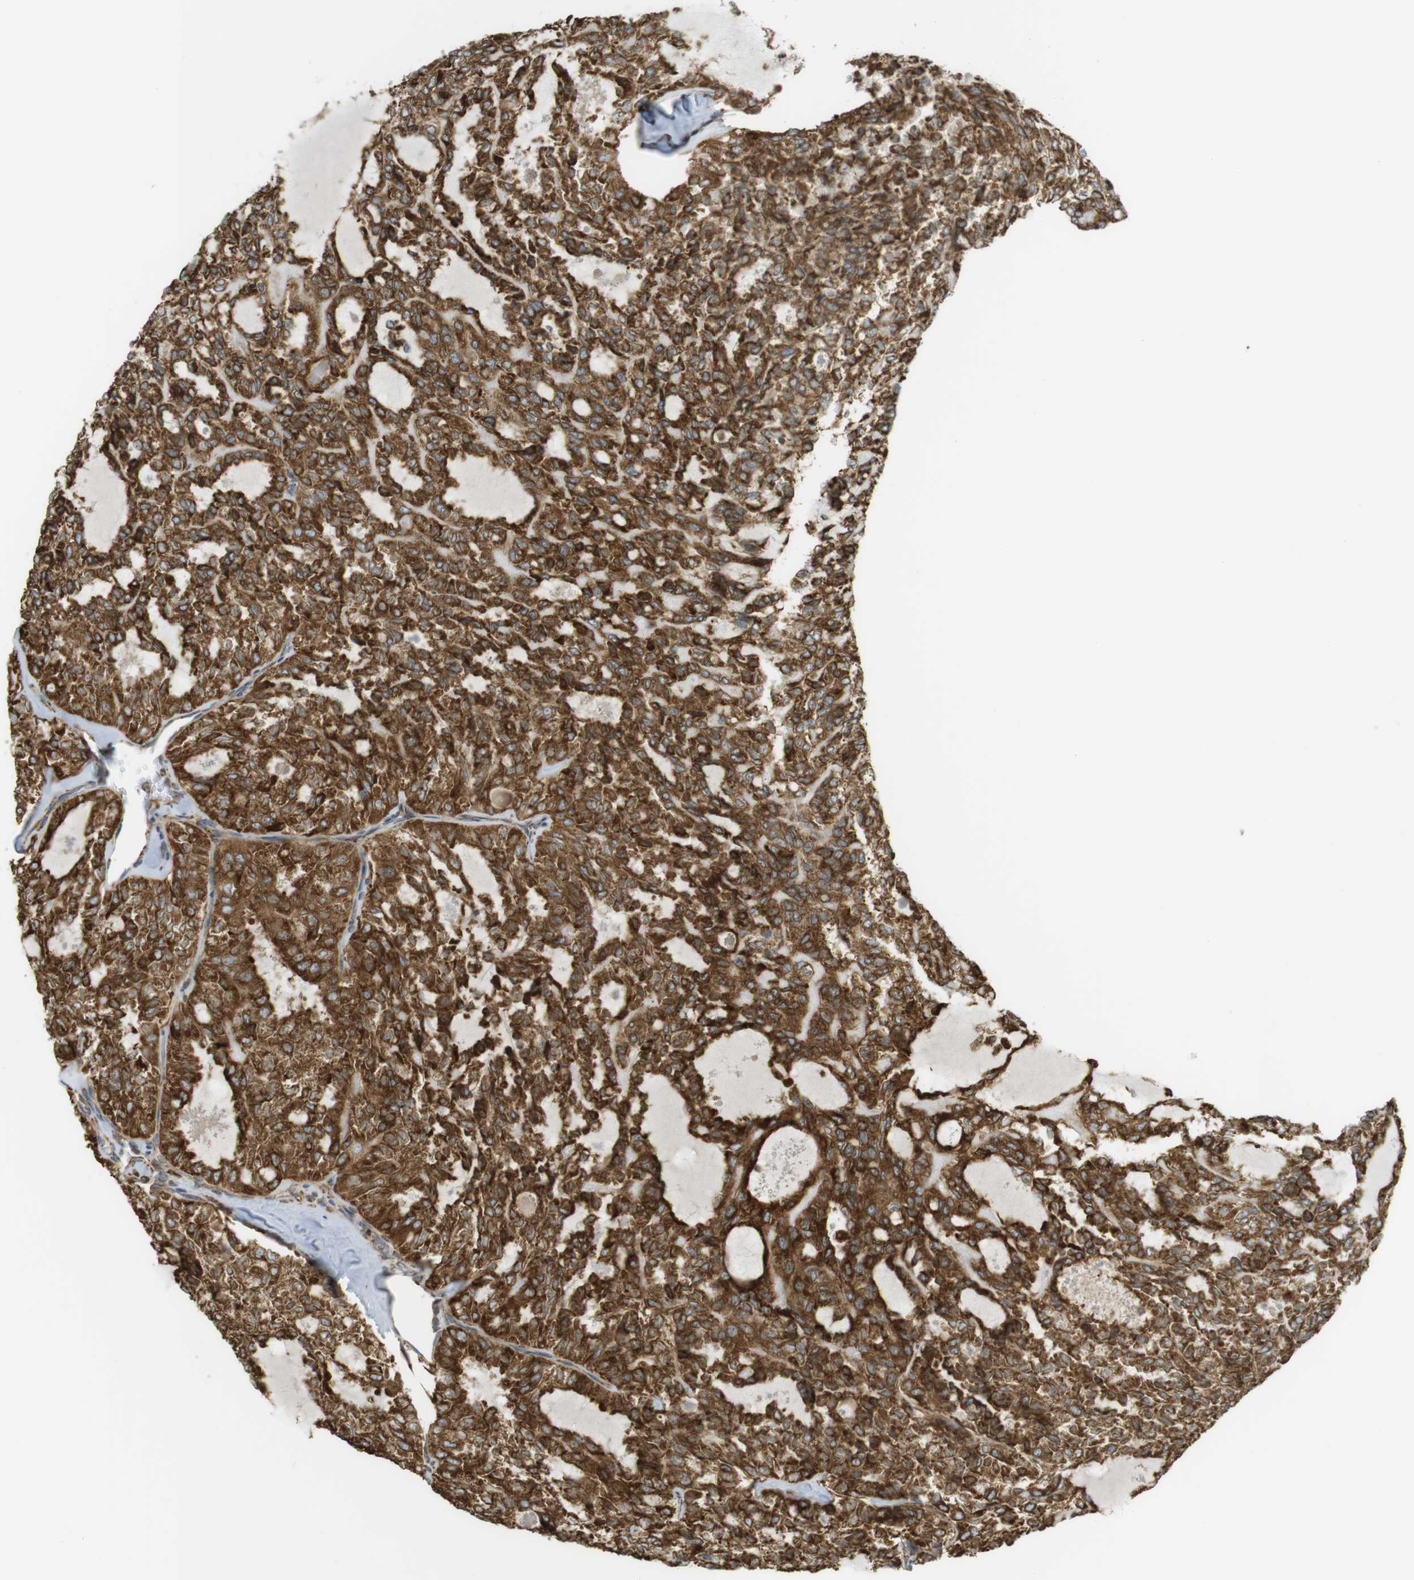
{"staining": {"intensity": "strong", "quantity": ">75%", "location": "cytoplasmic/membranous"}, "tissue": "thyroid cancer", "cell_type": "Tumor cells", "image_type": "cancer", "snomed": [{"axis": "morphology", "description": "Follicular adenoma carcinoma, NOS"}, {"axis": "topography", "description": "Thyroid gland"}], "caption": "Protein expression analysis of human thyroid cancer (follicular adenoma carcinoma) reveals strong cytoplasmic/membranous positivity in about >75% of tumor cells.", "gene": "MBOAT2", "patient": {"sex": "male", "age": 75}}